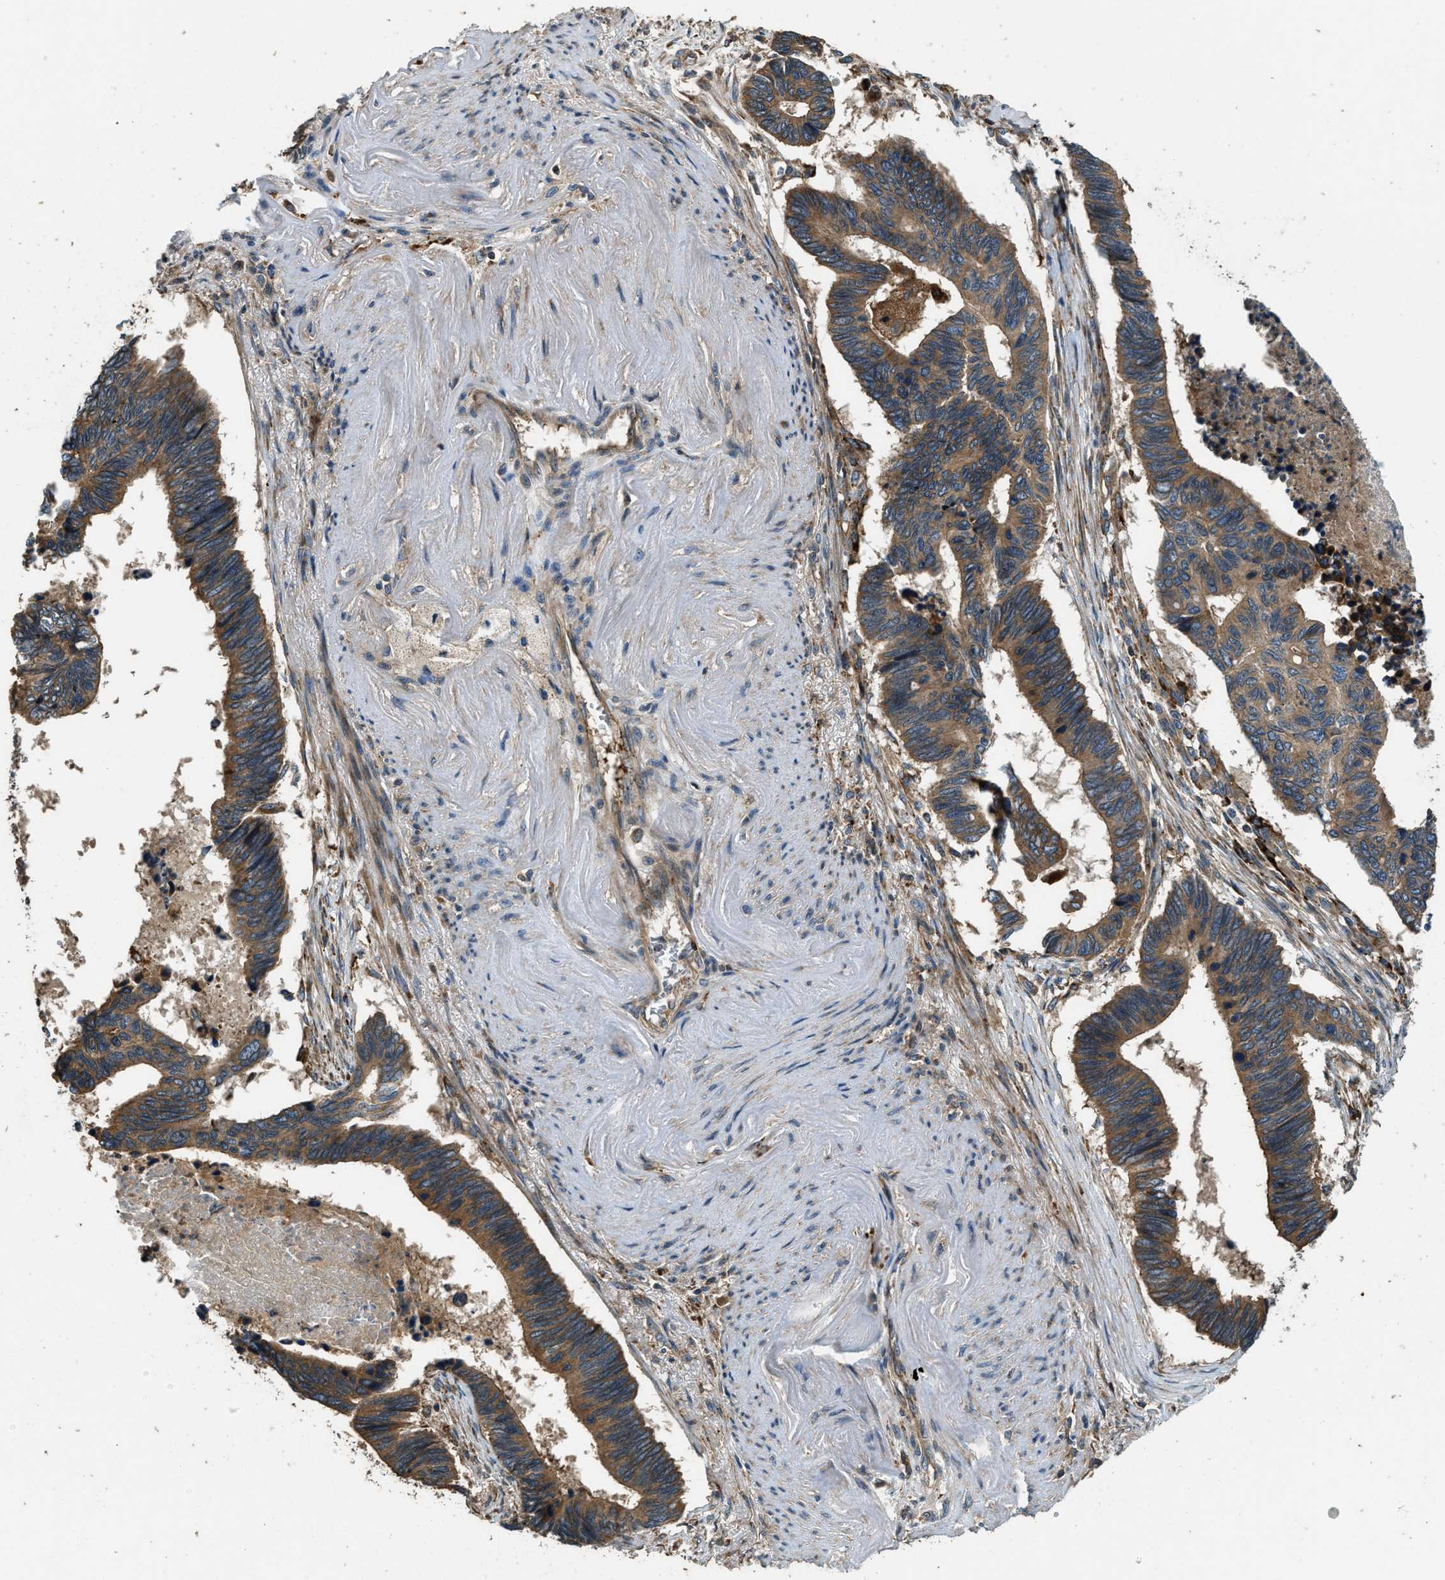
{"staining": {"intensity": "moderate", "quantity": ">75%", "location": "cytoplasmic/membranous"}, "tissue": "pancreatic cancer", "cell_type": "Tumor cells", "image_type": "cancer", "snomed": [{"axis": "morphology", "description": "Adenocarcinoma, NOS"}, {"axis": "topography", "description": "Pancreas"}], "caption": "Immunohistochemical staining of human pancreatic adenocarcinoma shows medium levels of moderate cytoplasmic/membranous staining in about >75% of tumor cells. The staining was performed using DAB to visualize the protein expression in brown, while the nuclei were stained in blue with hematoxylin (Magnification: 20x).", "gene": "GGH", "patient": {"sex": "female", "age": 70}}